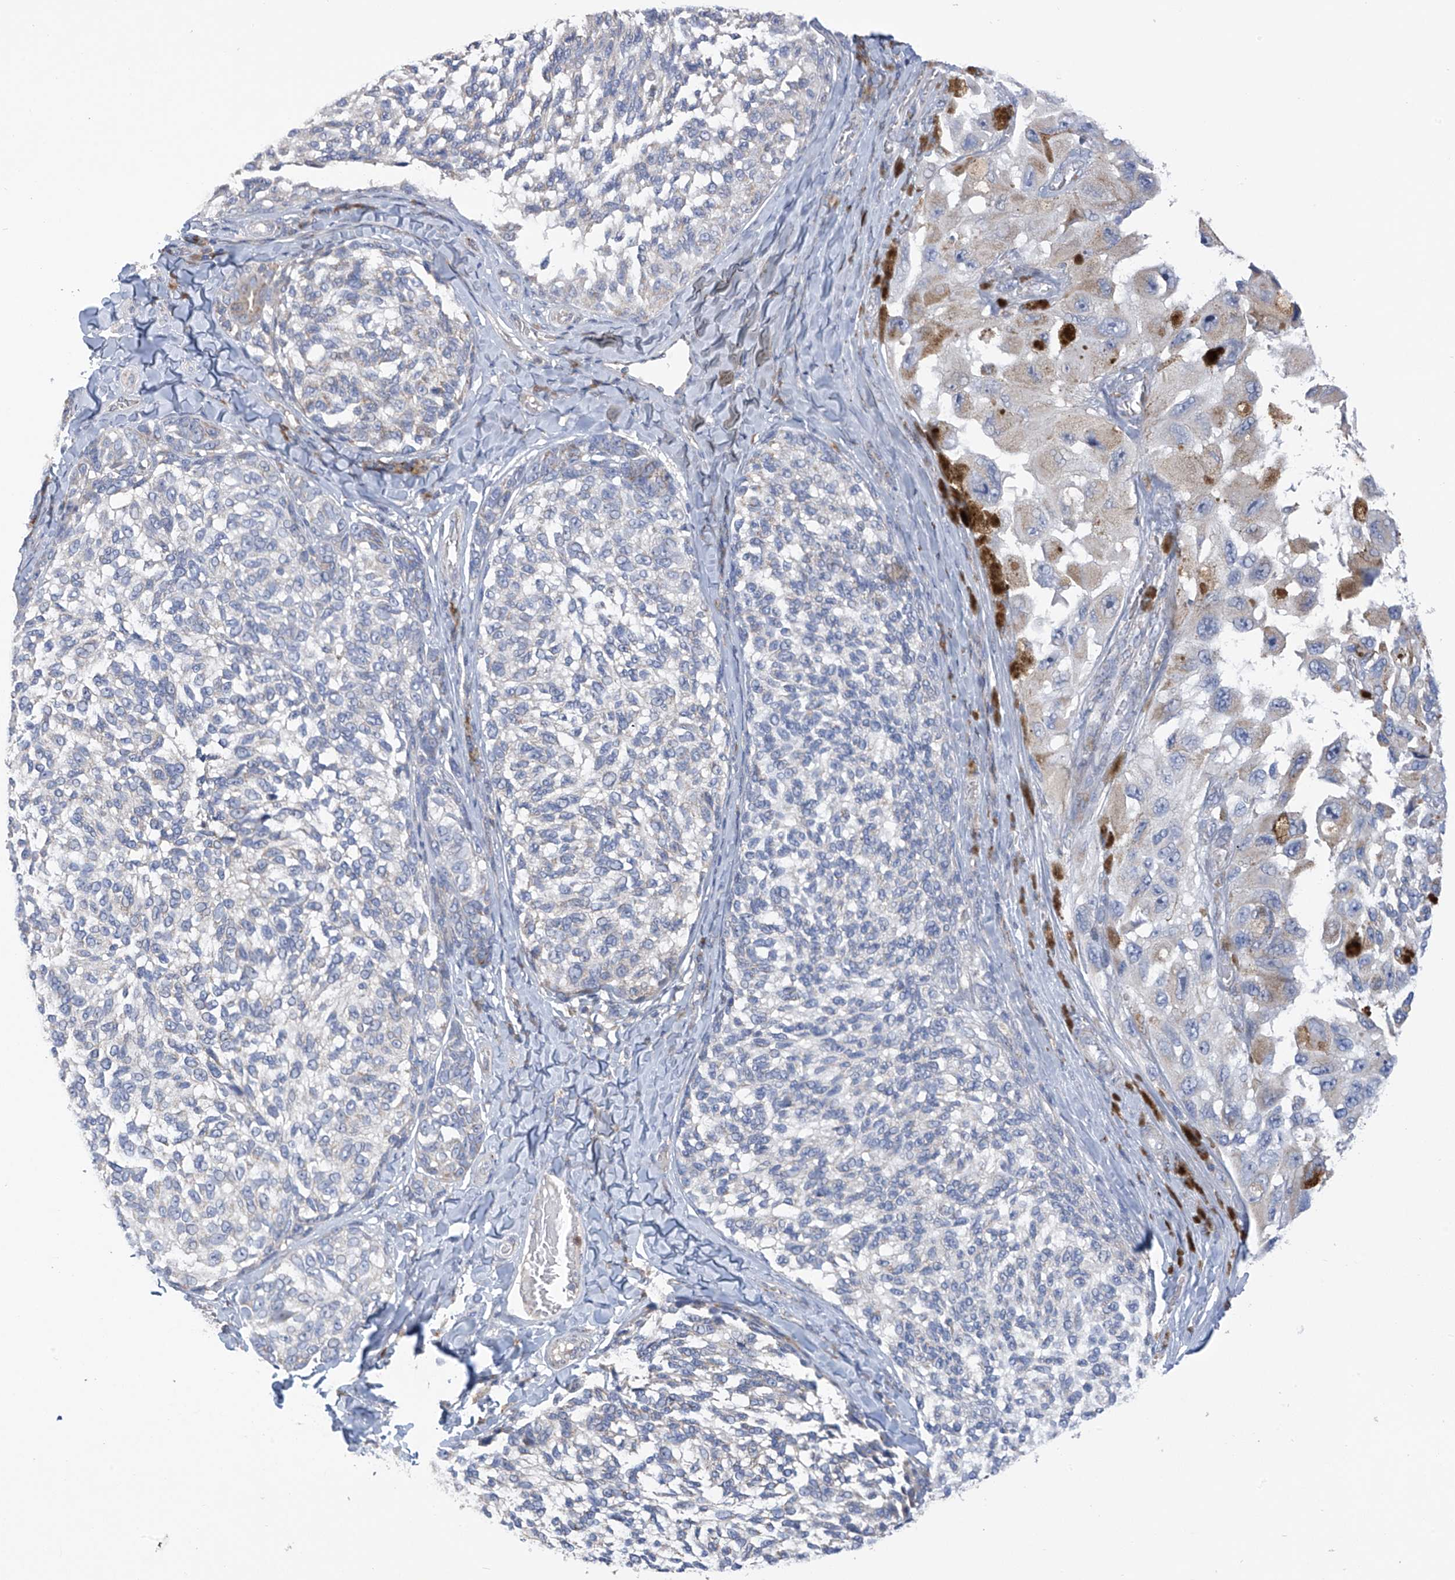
{"staining": {"intensity": "negative", "quantity": "none", "location": "none"}, "tissue": "melanoma", "cell_type": "Tumor cells", "image_type": "cancer", "snomed": [{"axis": "morphology", "description": "Malignant melanoma, NOS"}, {"axis": "topography", "description": "Skin"}], "caption": "IHC image of neoplastic tissue: human malignant melanoma stained with DAB (3,3'-diaminobenzidine) displays no significant protein expression in tumor cells. Nuclei are stained in blue.", "gene": "SLCO4A1", "patient": {"sex": "female", "age": 73}}